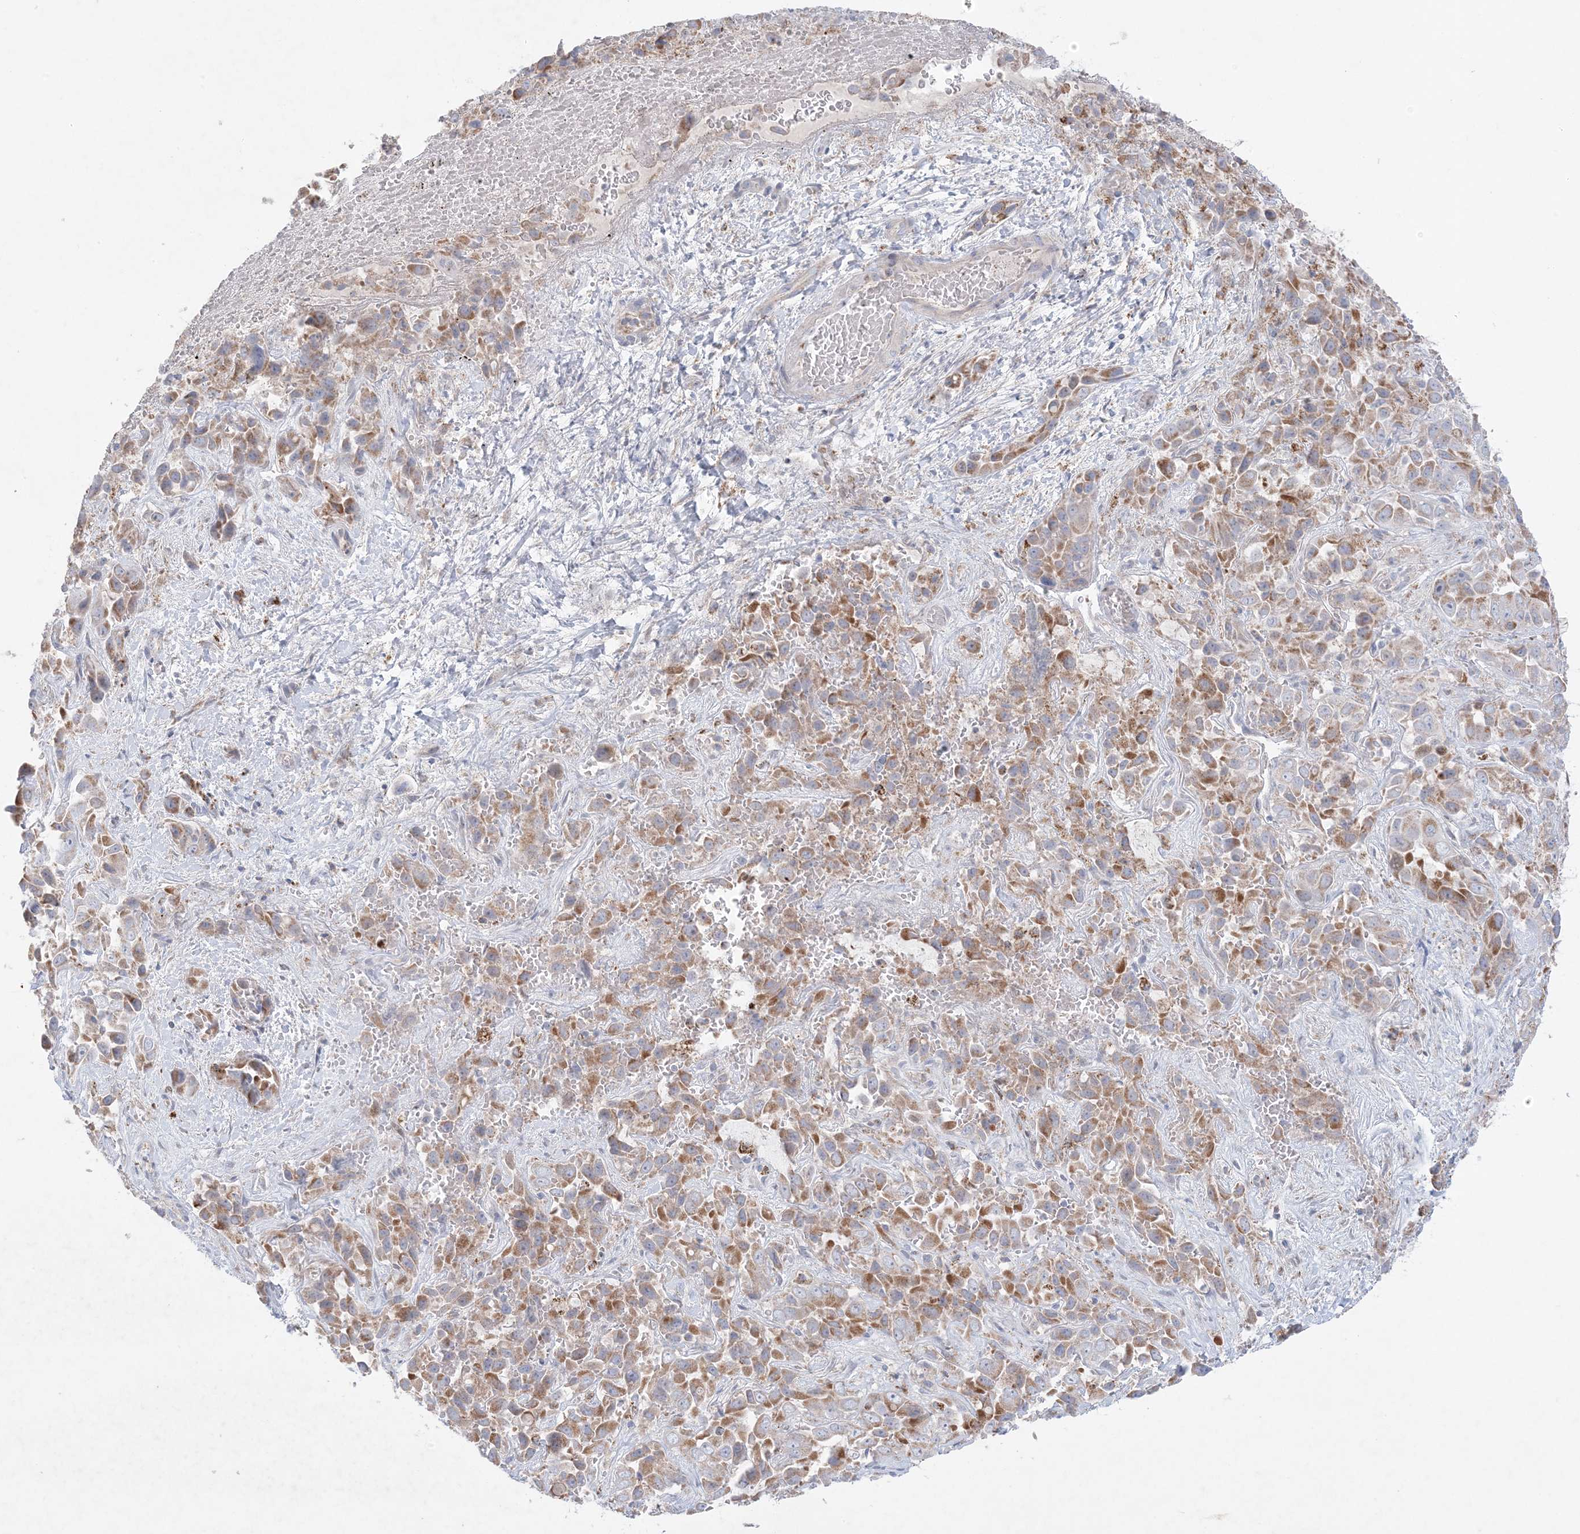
{"staining": {"intensity": "moderate", "quantity": "25%-75%", "location": "cytoplasmic/membranous"}, "tissue": "liver cancer", "cell_type": "Tumor cells", "image_type": "cancer", "snomed": [{"axis": "morphology", "description": "Cholangiocarcinoma"}, {"axis": "topography", "description": "Liver"}], "caption": "IHC image of neoplastic tissue: liver cancer stained using immunohistochemistry shows medium levels of moderate protein expression localized specifically in the cytoplasmic/membranous of tumor cells, appearing as a cytoplasmic/membranous brown color.", "gene": "KCTD6", "patient": {"sex": "female", "age": 52}}